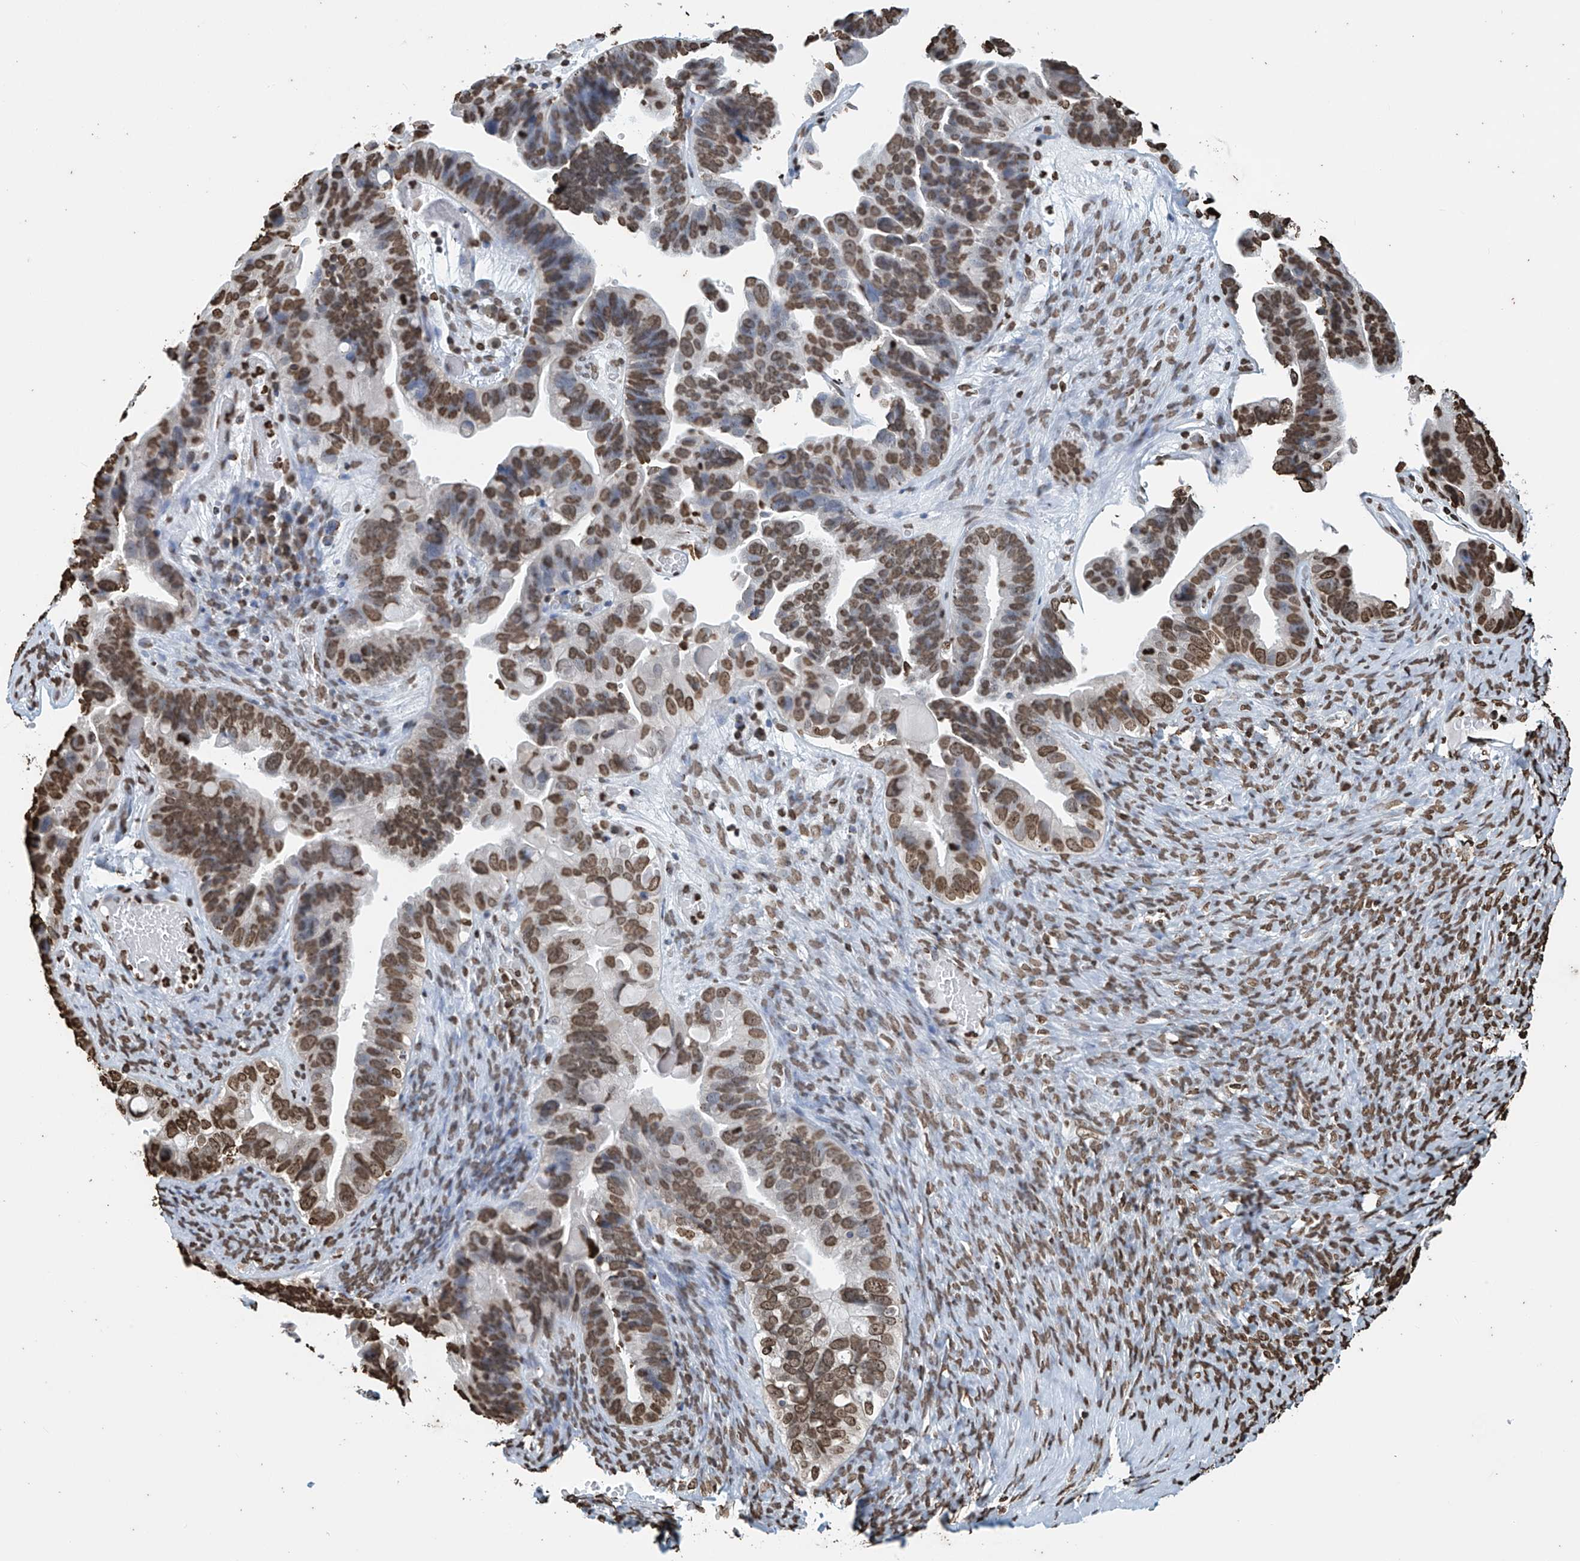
{"staining": {"intensity": "moderate", "quantity": ">75%", "location": "nuclear"}, "tissue": "ovarian cancer", "cell_type": "Tumor cells", "image_type": "cancer", "snomed": [{"axis": "morphology", "description": "Cystadenocarcinoma, serous, NOS"}, {"axis": "topography", "description": "Ovary"}], "caption": "A micrograph showing moderate nuclear positivity in about >75% of tumor cells in ovarian serous cystadenocarcinoma, as visualized by brown immunohistochemical staining.", "gene": "DPPA2", "patient": {"sex": "female", "age": 56}}